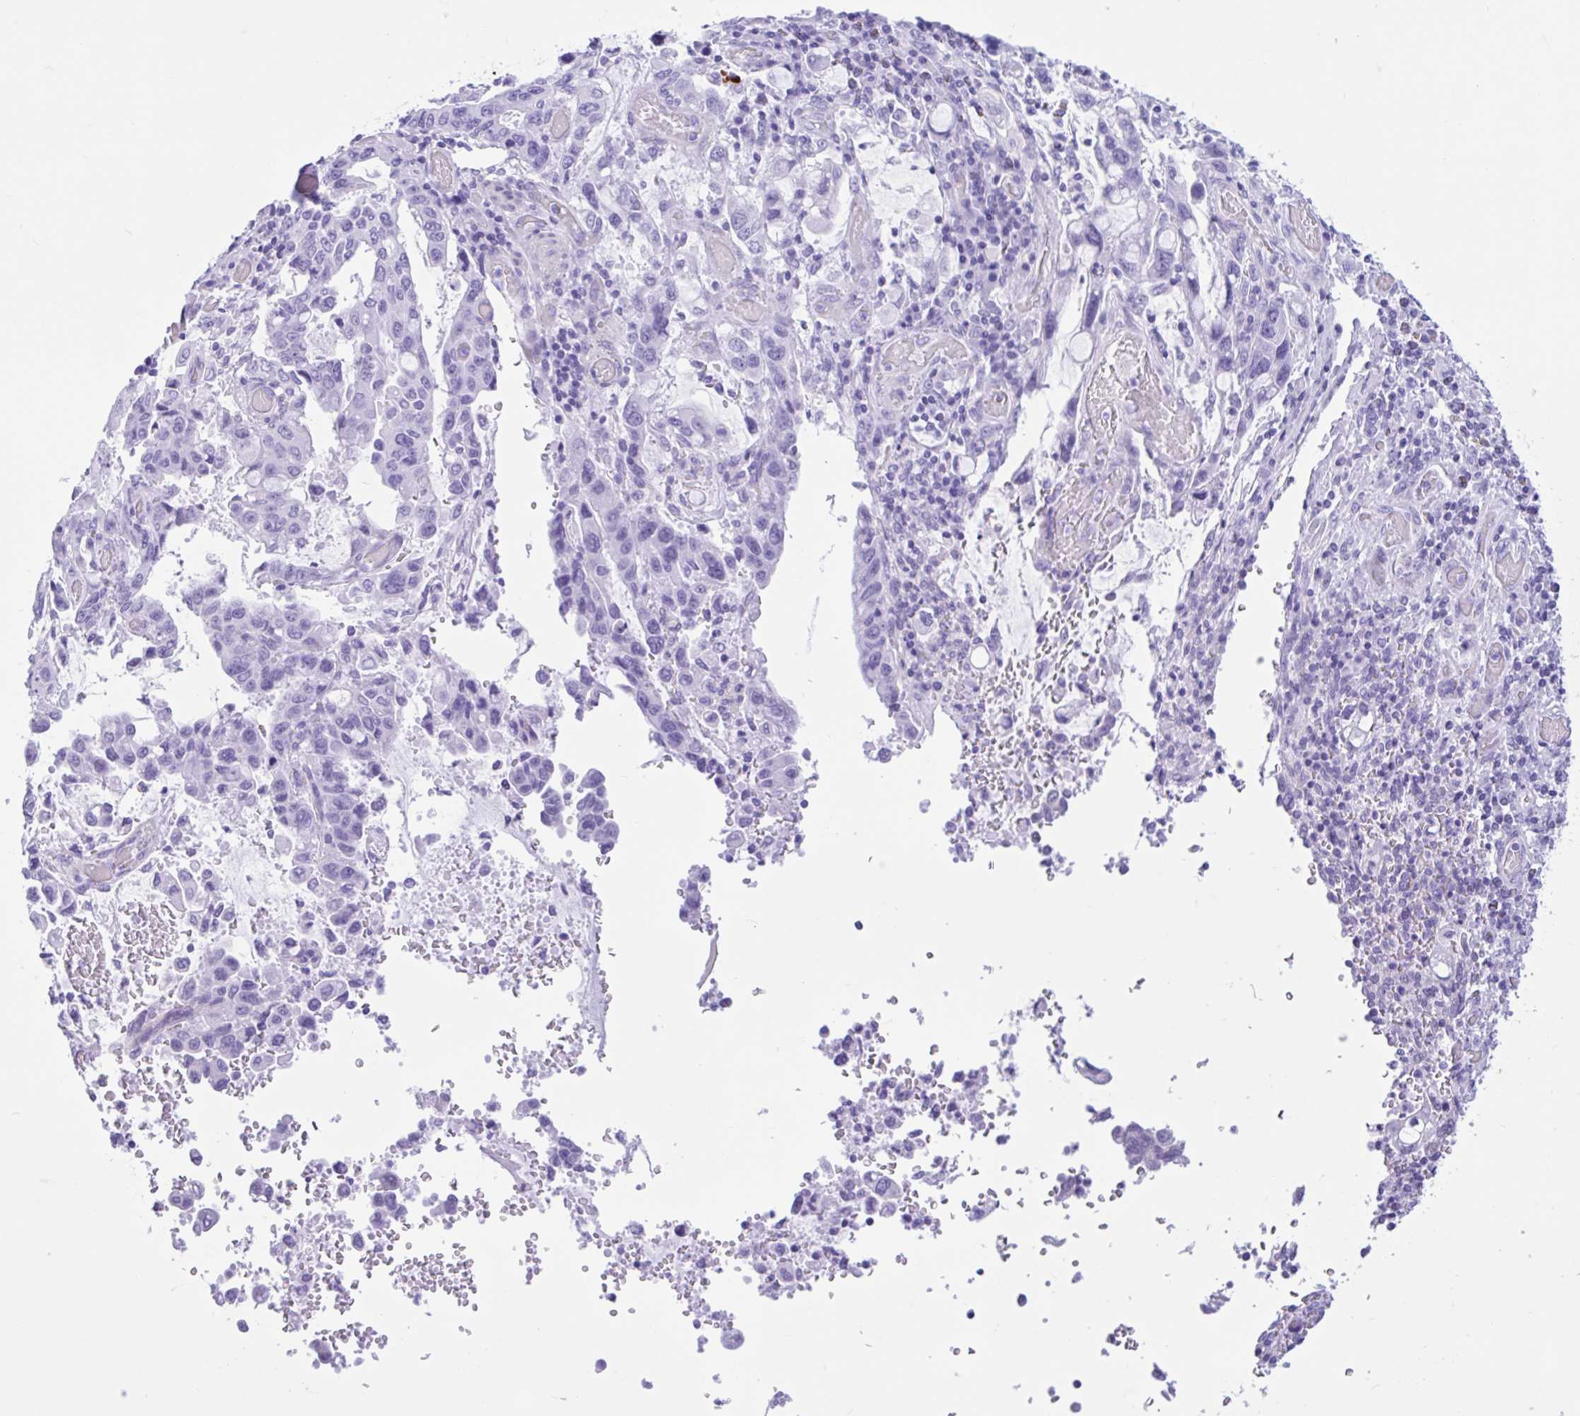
{"staining": {"intensity": "negative", "quantity": "none", "location": "none"}, "tissue": "stomach cancer", "cell_type": "Tumor cells", "image_type": "cancer", "snomed": [{"axis": "morphology", "description": "Adenocarcinoma, NOS"}, {"axis": "topography", "description": "Stomach, upper"}, {"axis": "topography", "description": "Stomach"}], "caption": "An IHC histopathology image of stomach cancer (adenocarcinoma) is shown. There is no staining in tumor cells of stomach cancer (adenocarcinoma).", "gene": "IAPP", "patient": {"sex": "male", "age": 62}}